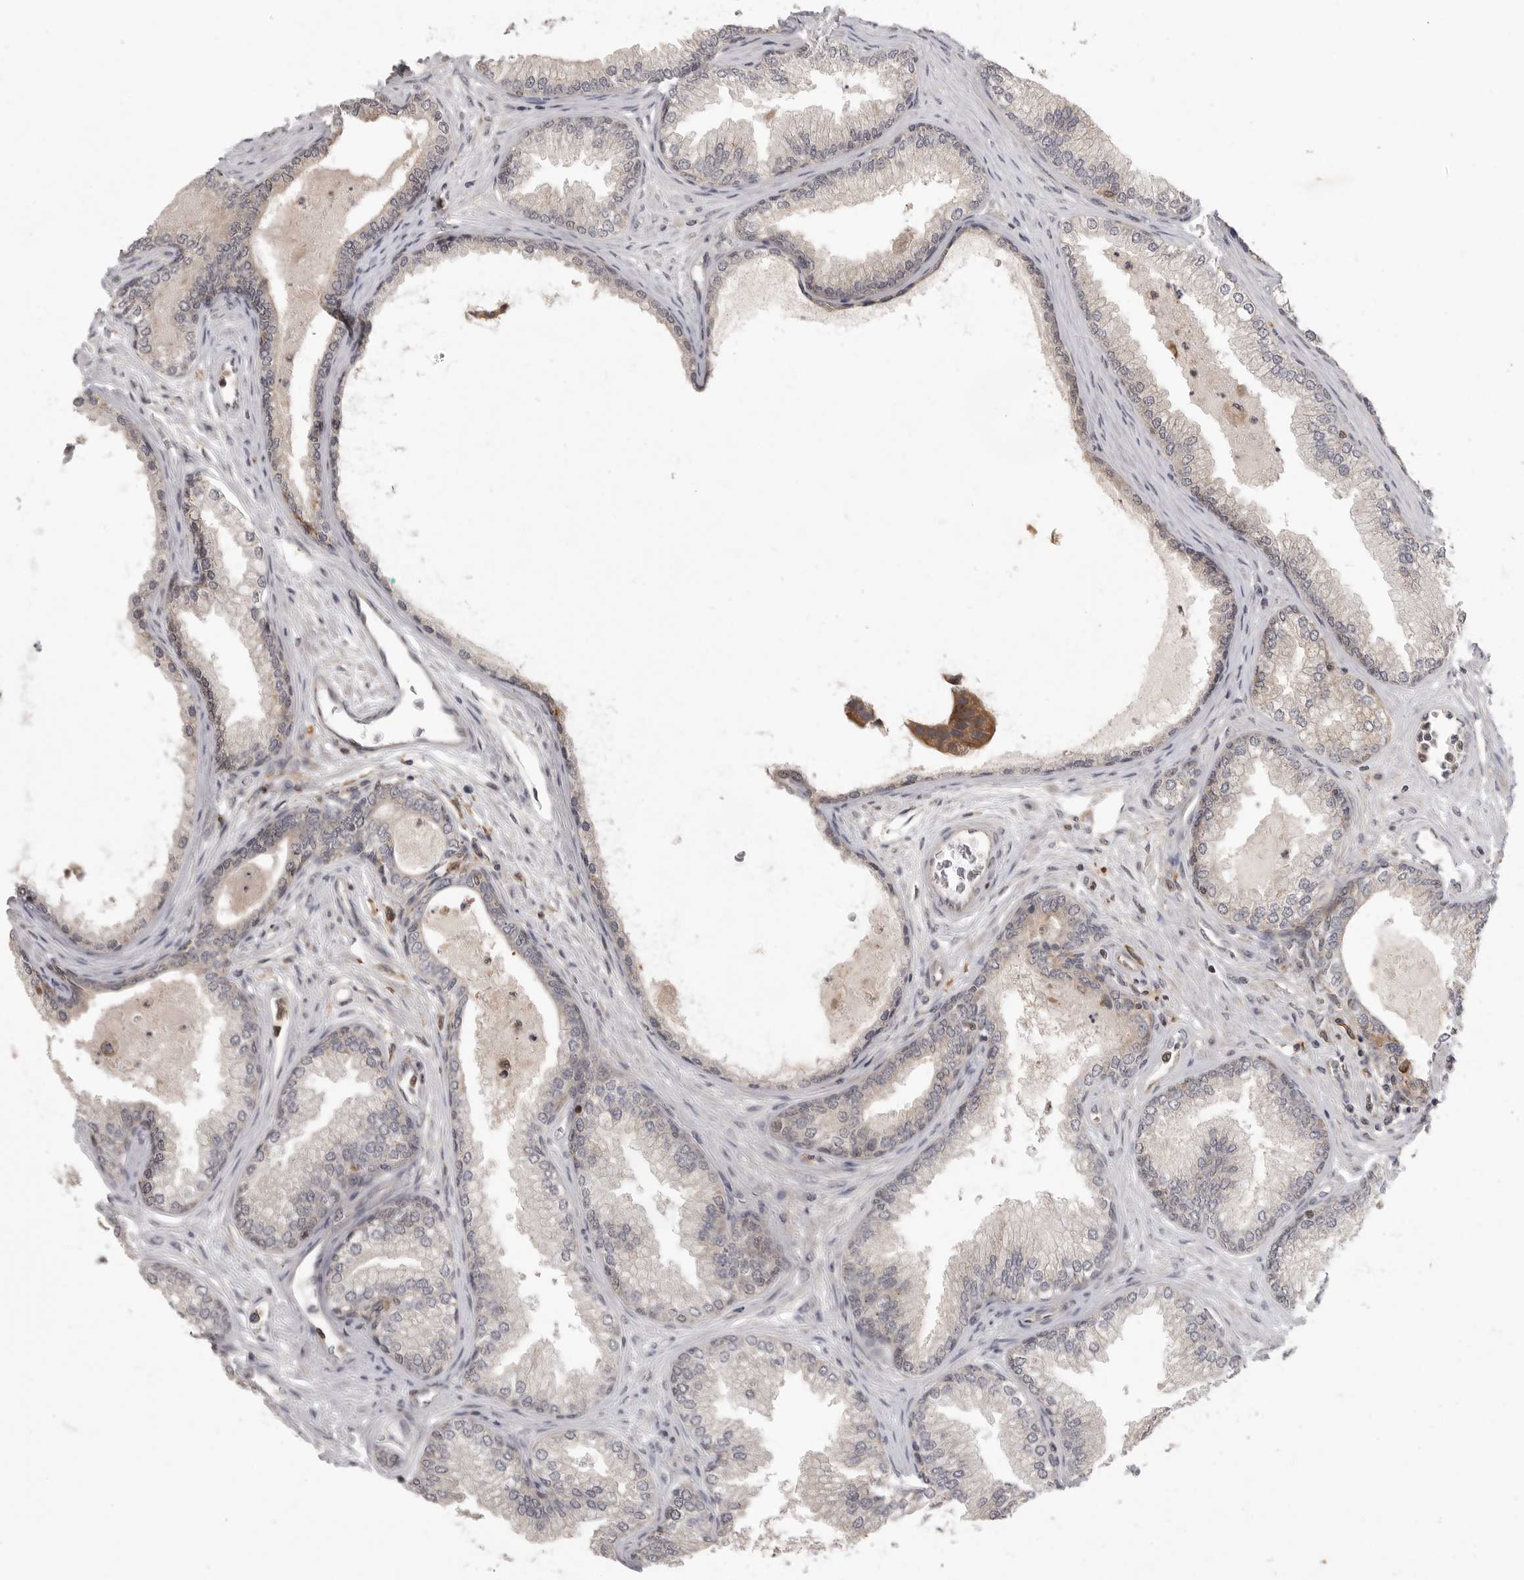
{"staining": {"intensity": "moderate", "quantity": "25%-75%", "location": "cytoplasmic/membranous"}, "tissue": "prostate cancer", "cell_type": "Tumor cells", "image_type": "cancer", "snomed": [{"axis": "morphology", "description": "Adenocarcinoma, High grade"}, {"axis": "topography", "description": "Prostate"}], "caption": "Immunohistochemical staining of human prostate cancer reveals medium levels of moderate cytoplasmic/membranous staining in approximately 25%-75% of tumor cells.", "gene": "DBNL", "patient": {"sex": "male", "age": 70}}